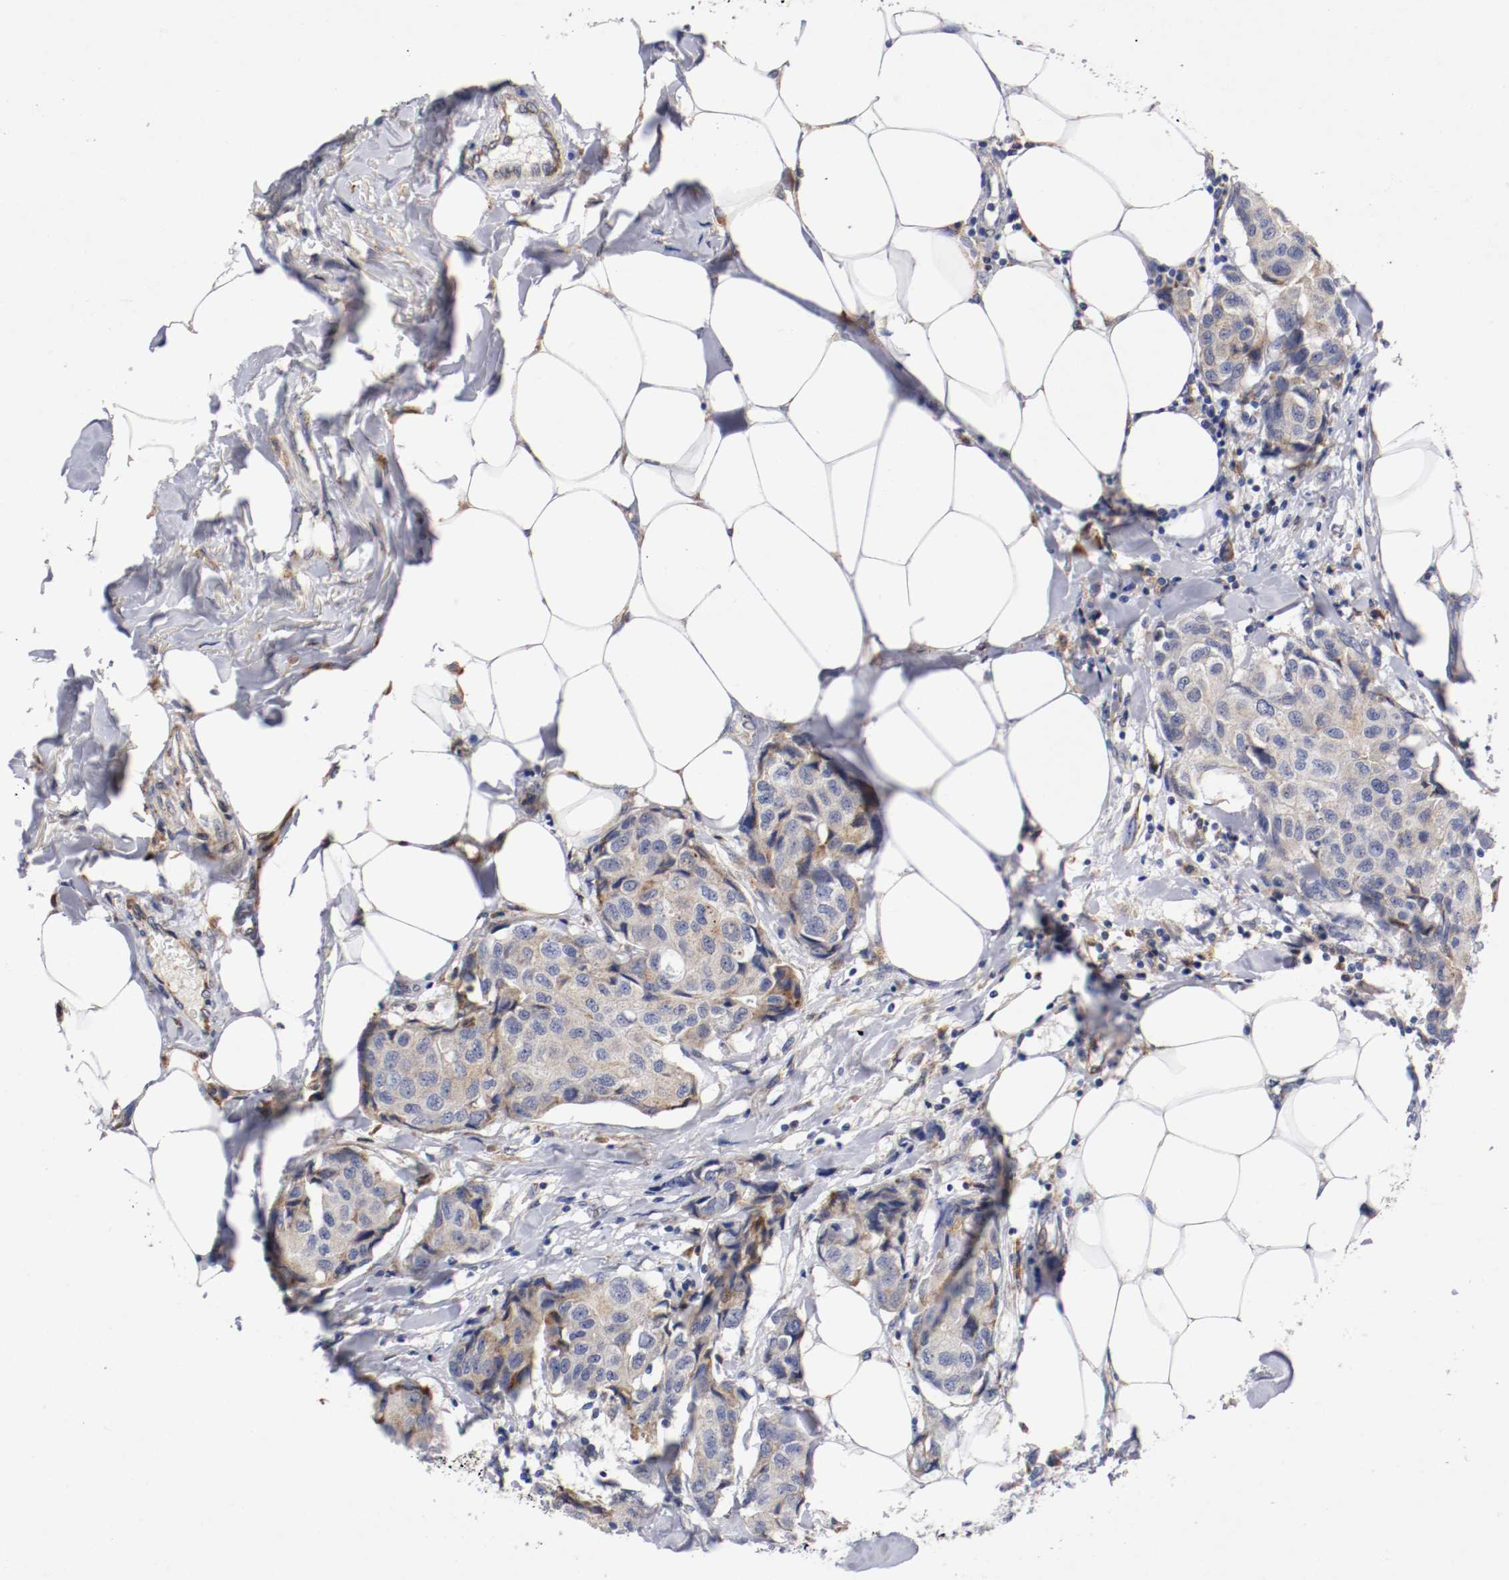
{"staining": {"intensity": "moderate", "quantity": "25%-75%", "location": "cytoplasmic/membranous"}, "tissue": "breast cancer", "cell_type": "Tumor cells", "image_type": "cancer", "snomed": [{"axis": "morphology", "description": "Duct carcinoma"}, {"axis": "topography", "description": "Breast"}], "caption": "Breast intraductal carcinoma stained for a protein (brown) demonstrates moderate cytoplasmic/membranous positive staining in approximately 25%-75% of tumor cells.", "gene": "TRAF2", "patient": {"sex": "female", "age": 80}}